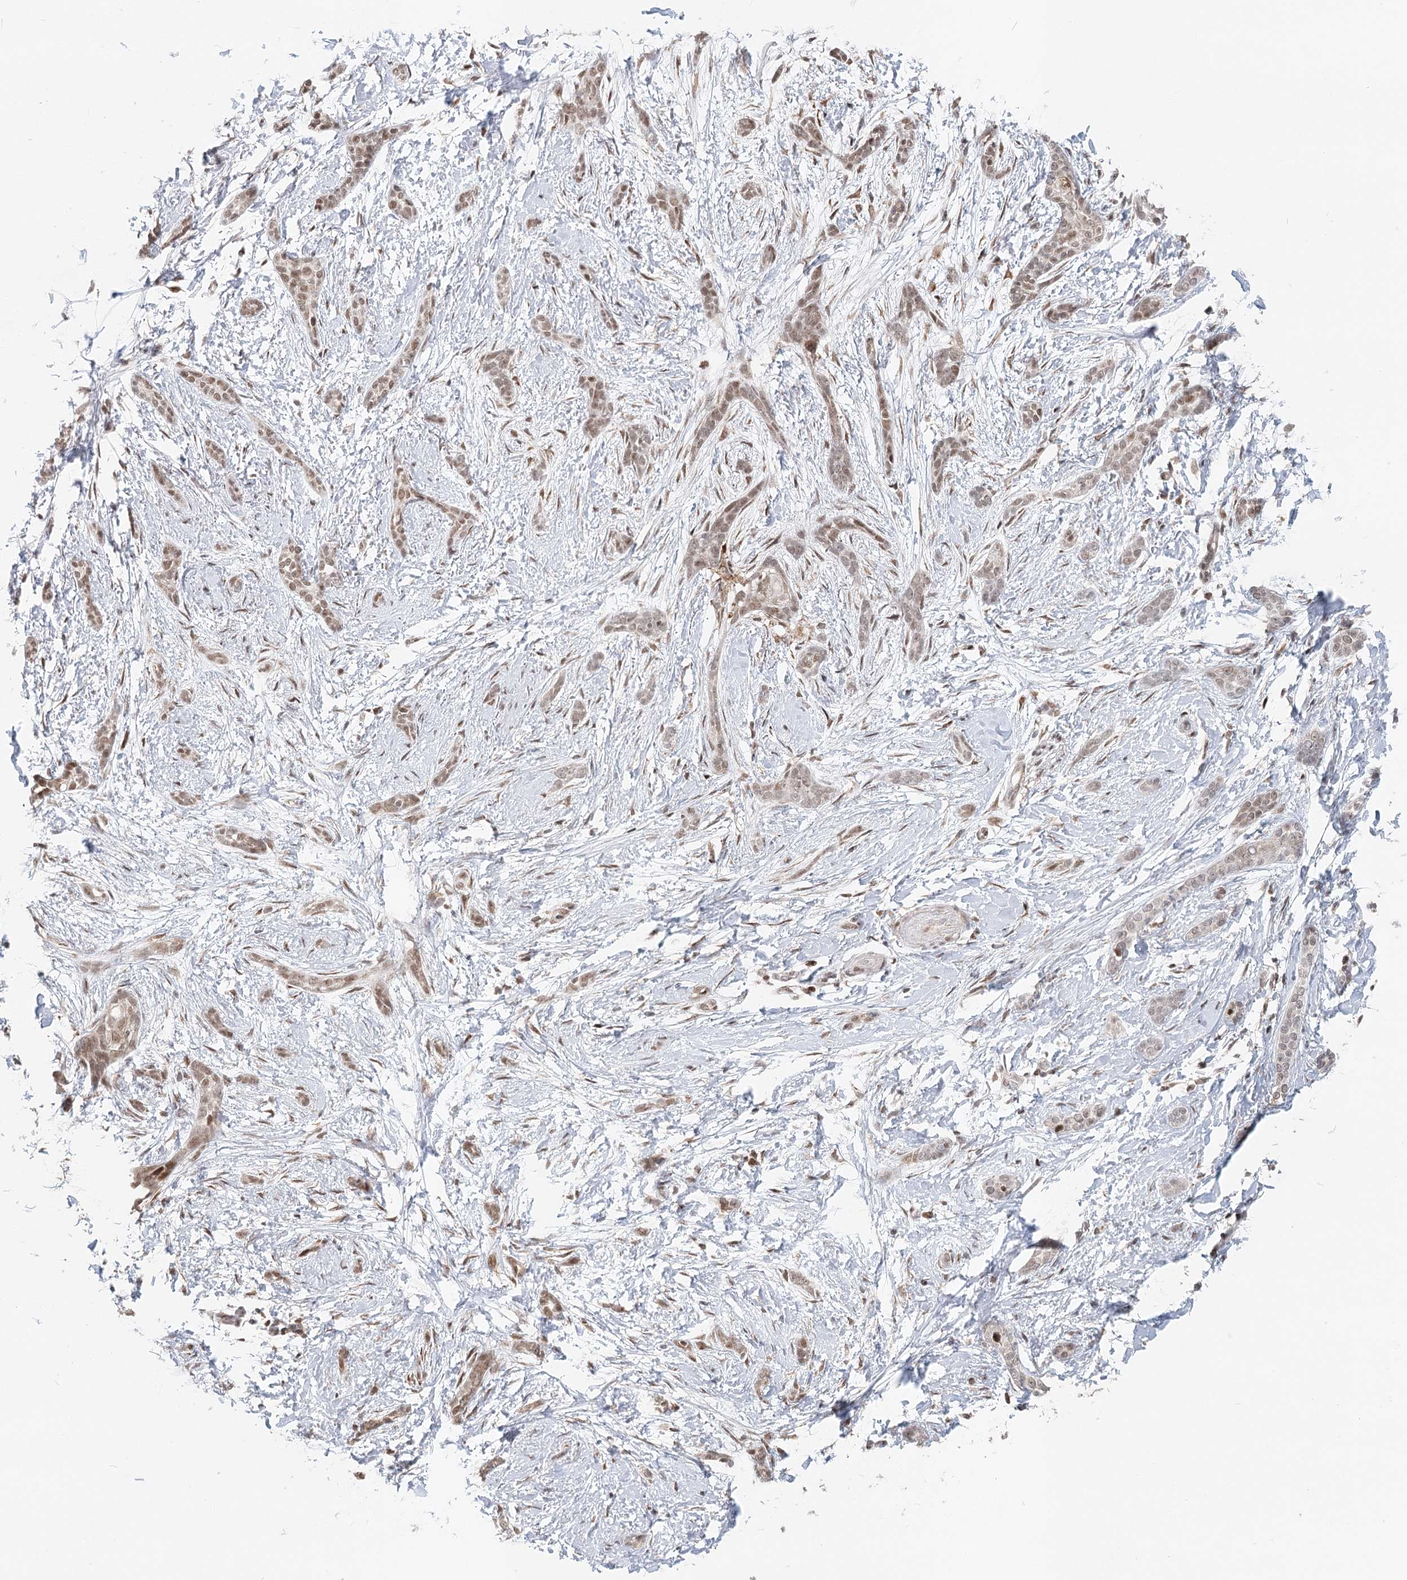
{"staining": {"intensity": "moderate", "quantity": ">75%", "location": "nuclear"}, "tissue": "skin cancer", "cell_type": "Tumor cells", "image_type": "cancer", "snomed": [{"axis": "morphology", "description": "Basal cell carcinoma"}, {"axis": "morphology", "description": "Adnexal tumor, benign"}, {"axis": "topography", "description": "Skin"}], "caption": "An IHC image of neoplastic tissue is shown. Protein staining in brown highlights moderate nuclear positivity in skin cancer within tumor cells. The staining is performed using DAB brown chromogen to label protein expression. The nuclei are counter-stained blue using hematoxylin.", "gene": "BNIP5", "patient": {"sex": "female", "age": 42}}